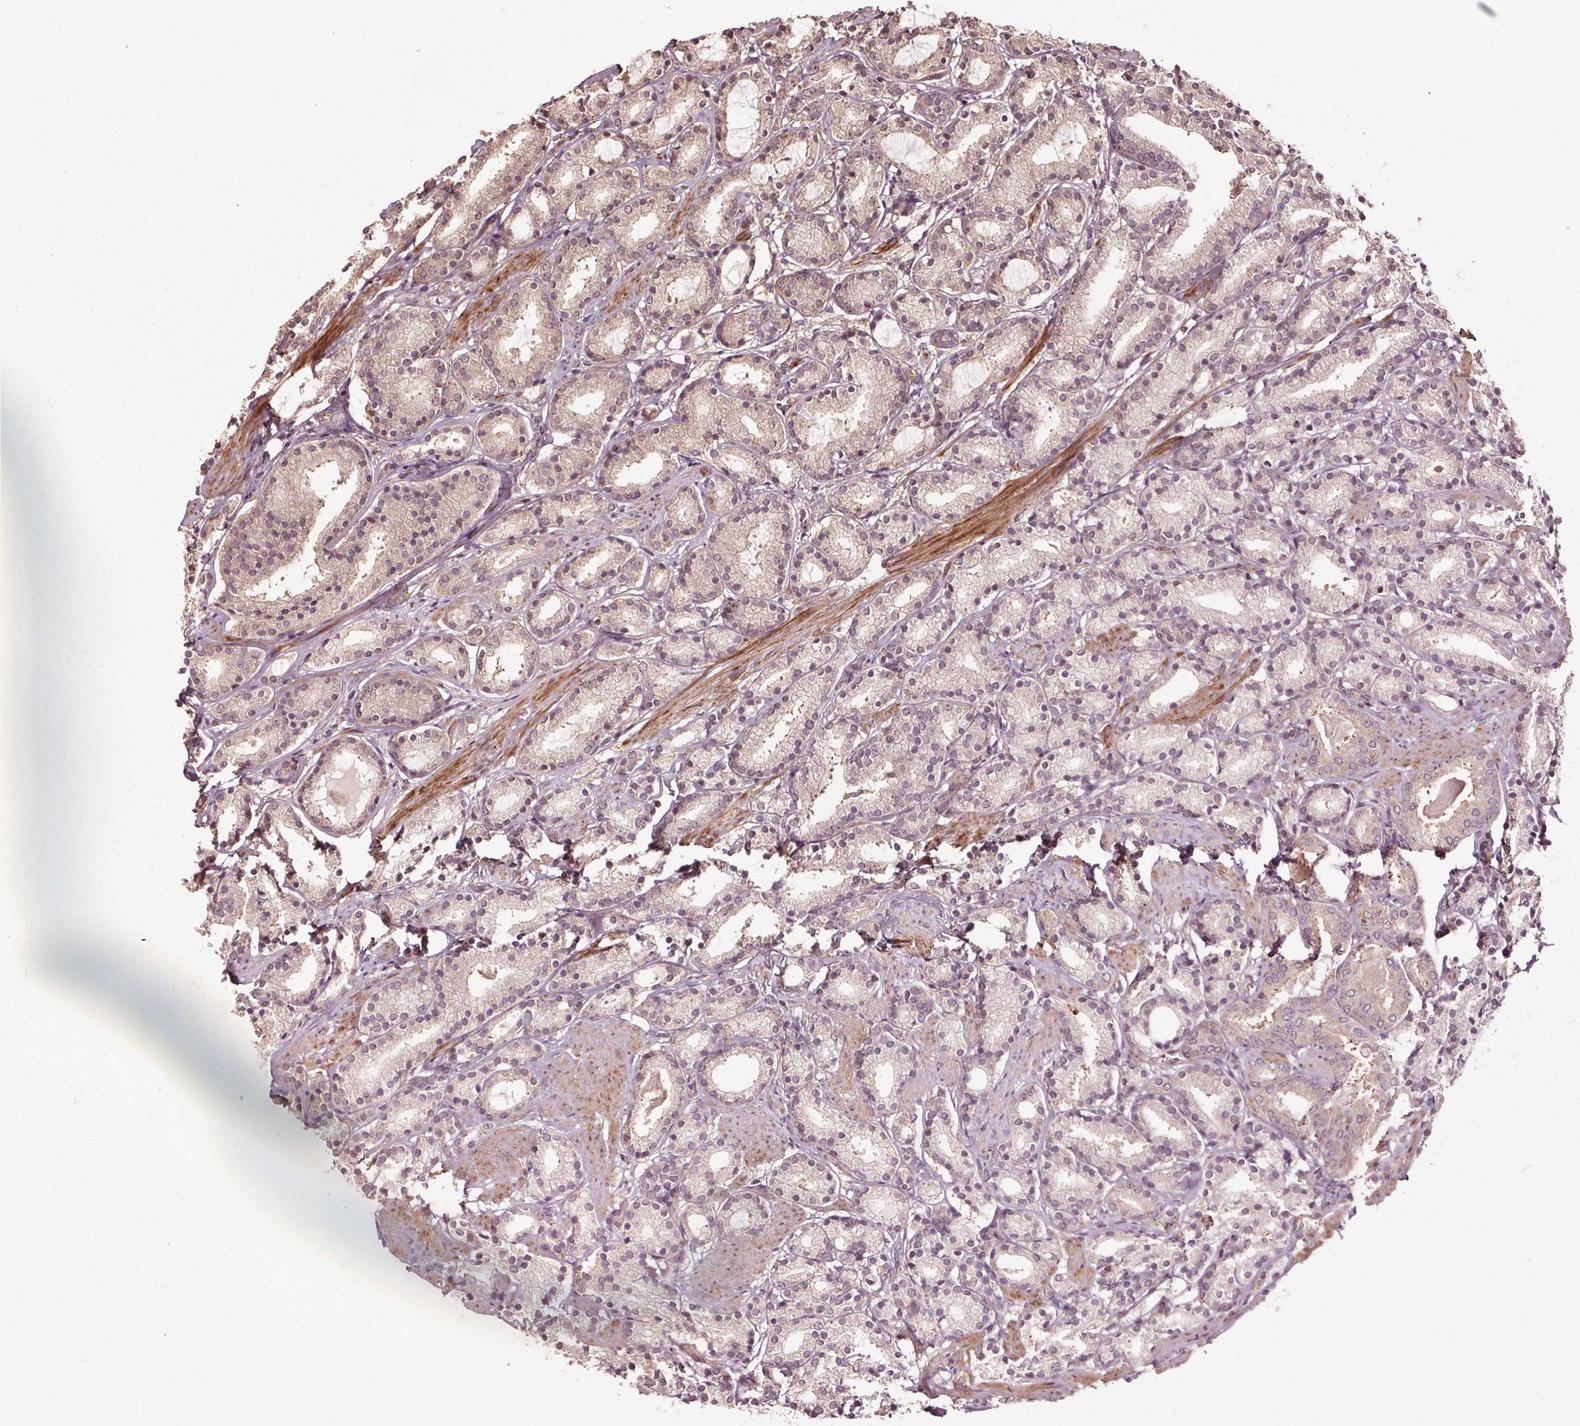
{"staining": {"intensity": "weak", "quantity": "25%-75%", "location": "cytoplasmic/membranous,nuclear"}, "tissue": "prostate cancer", "cell_type": "Tumor cells", "image_type": "cancer", "snomed": [{"axis": "morphology", "description": "Adenocarcinoma, High grade"}, {"axis": "topography", "description": "Prostate"}], "caption": "An image of human prostate adenocarcinoma (high-grade) stained for a protein shows weak cytoplasmic/membranous and nuclear brown staining in tumor cells.", "gene": "CEP95", "patient": {"sex": "male", "age": 63}}